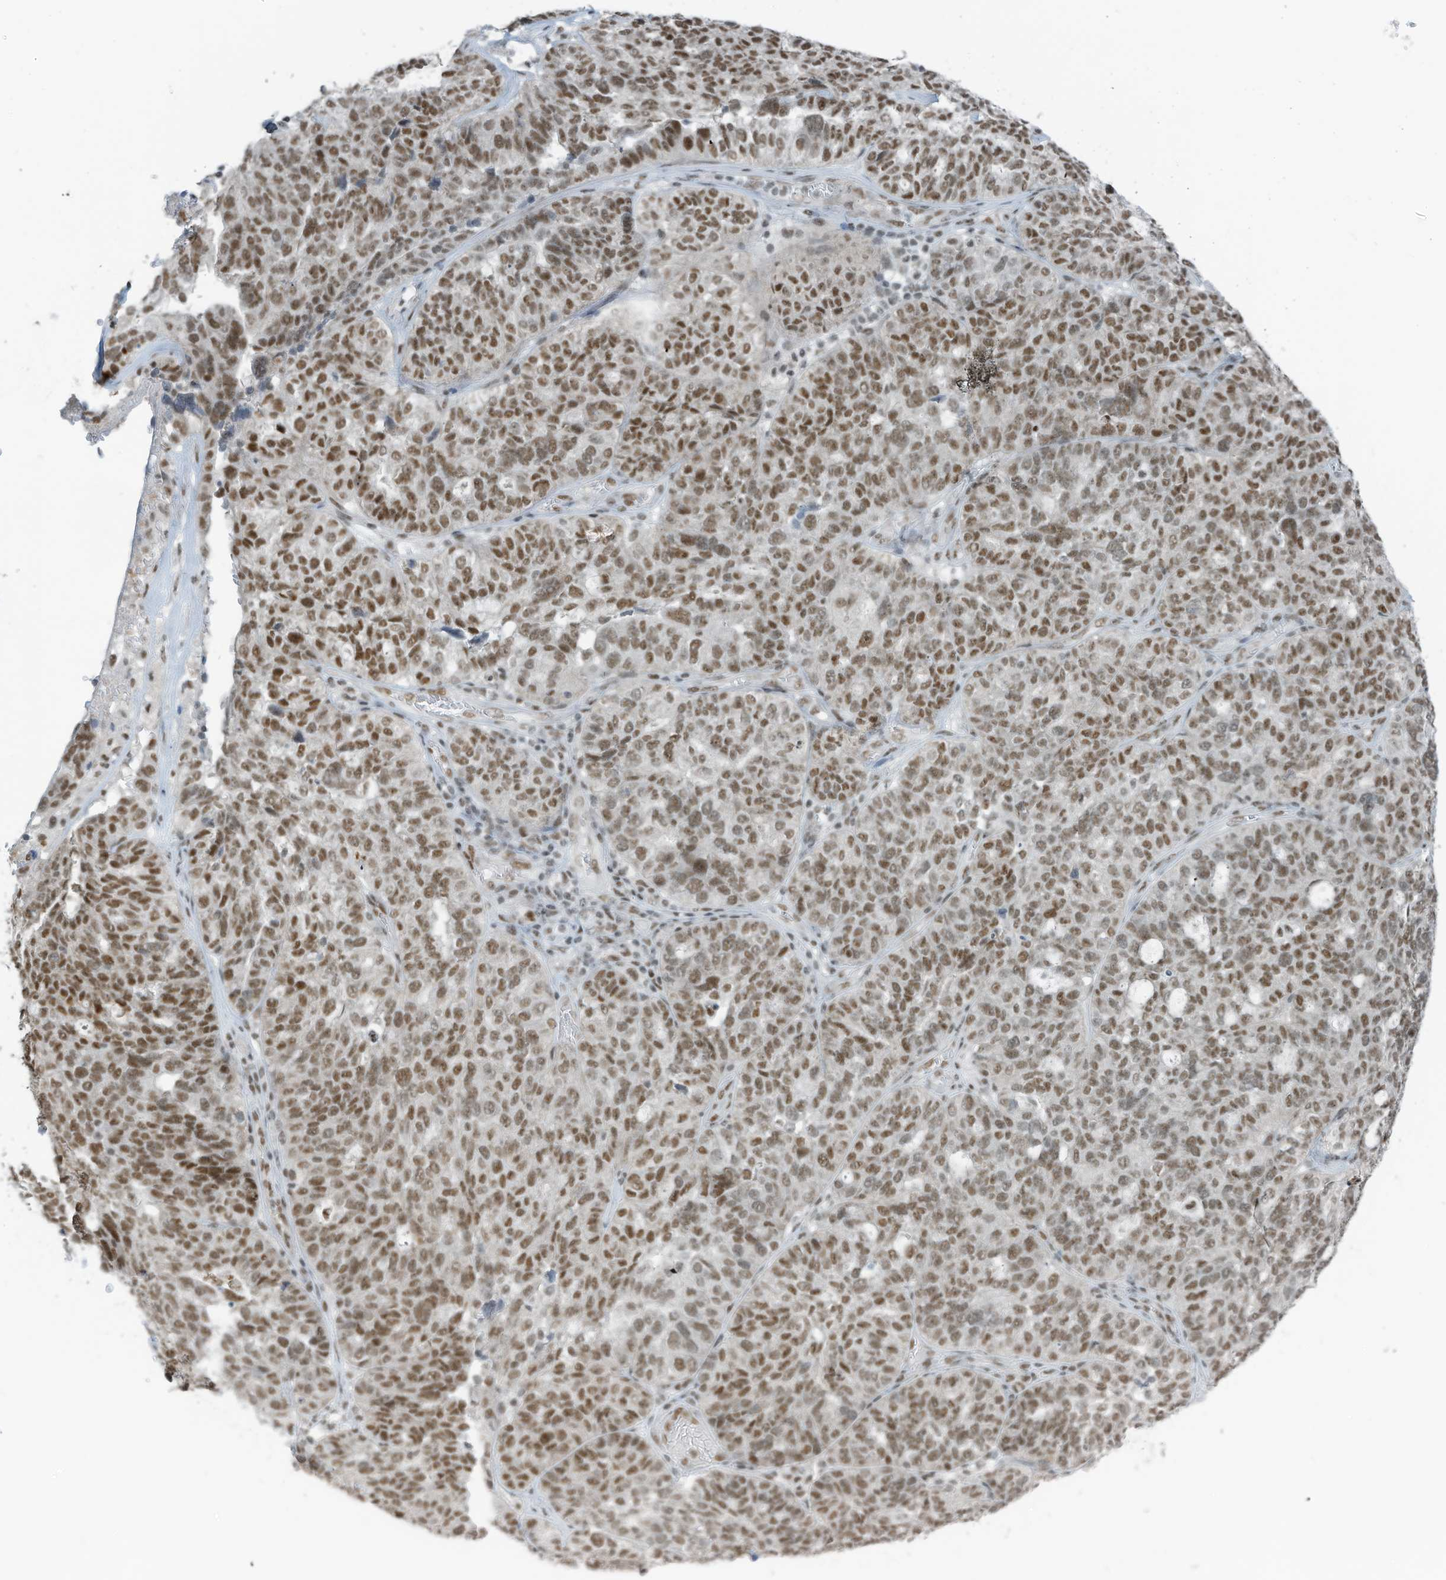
{"staining": {"intensity": "moderate", "quantity": ">75%", "location": "nuclear"}, "tissue": "ovarian cancer", "cell_type": "Tumor cells", "image_type": "cancer", "snomed": [{"axis": "morphology", "description": "Cystadenocarcinoma, serous, NOS"}, {"axis": "topography", "description": "Ovary"}], "caption": "DAB (3,3'-diaminobenzidine) immunohistochemical staining of serous cystadenocarcinoma (ovarian) reveals moderate nuclear protein staining in approximately >75% of tumor cells. The staining was performed using DAB (3,3'-diaminobenzidine), with brown indicating positive protein expression. Nuclei are stained blue with hematoxylin.", "gene": "WRNIP1", "patient": {"sex": "female", "age": 59}}